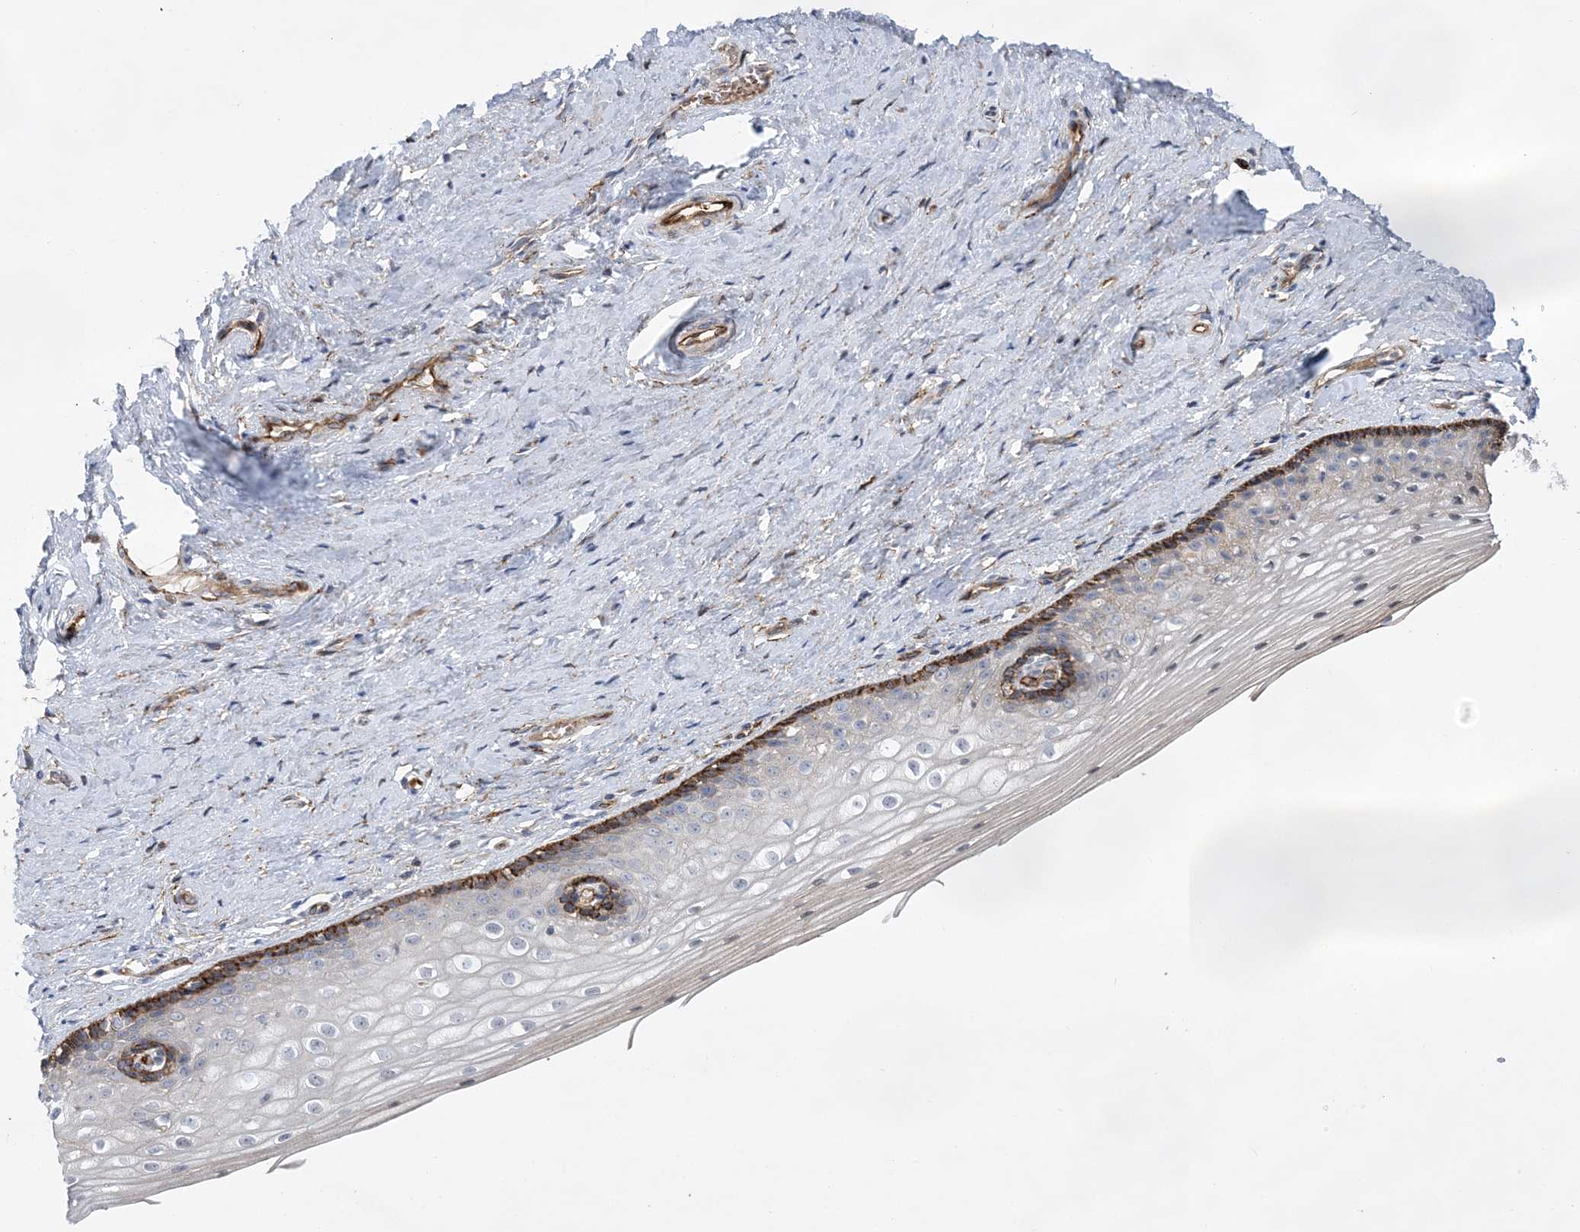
{"staining": {"intensity": "strong", "quantity": "<25%", "location": "cytoplasmic/membranous"}, "tissue": "vagina", "cell_type": "Squamous epithelial cells", "image_type": "normal", "snomed": [{"axis": "morphology", "description": "Normal tissue, NOS"}, {"axis": "topography", "description": "Vagina"}], "caption": "This photomicrograph reveals immunohistochemistry (IHC) staining of normal vagina, with medium strong cytoplasmic/membranous positivity in approximately <25% of squamous epithelial cells.", "gene": "CALN1", "patient": {"sex": "female", "age": 46}}